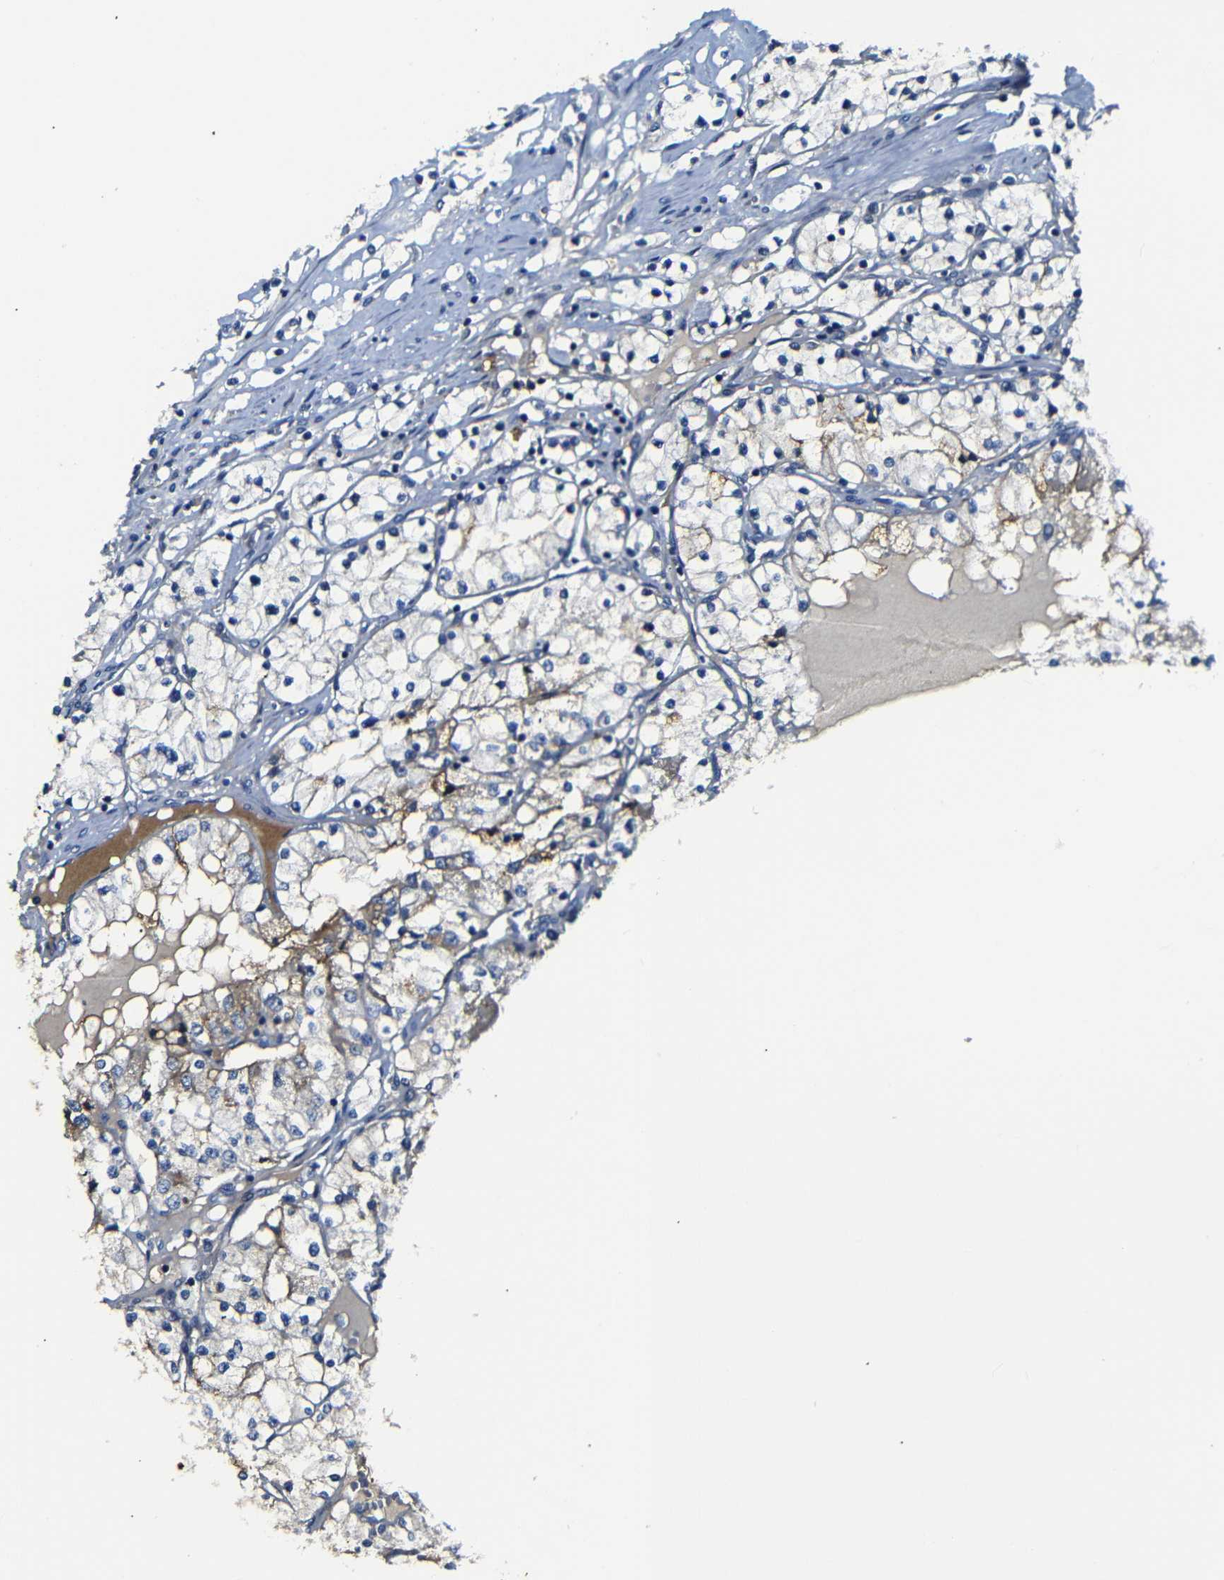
{"staining": {"intensity": "moderate", "quantity": "<25%", "location": "cytoplasmic/membranous"}, "tissue": "renal cancer", "cell_type": "Tumor cells", "image_type": "cancer", "snomed": [{"axis": "morphology", "description": "Adenocarcinoma, NOS"}, {"axis": "topography", "description": "Kidney"}], "caption": "Human adenocarcinoma (renal) stained with a brown dye exhibits moderate cytoplasmic/membranous positive staining in about <25% of tumor cells.", "gene": "AFDN", "patient": {"sex": "male", "age": 68}}